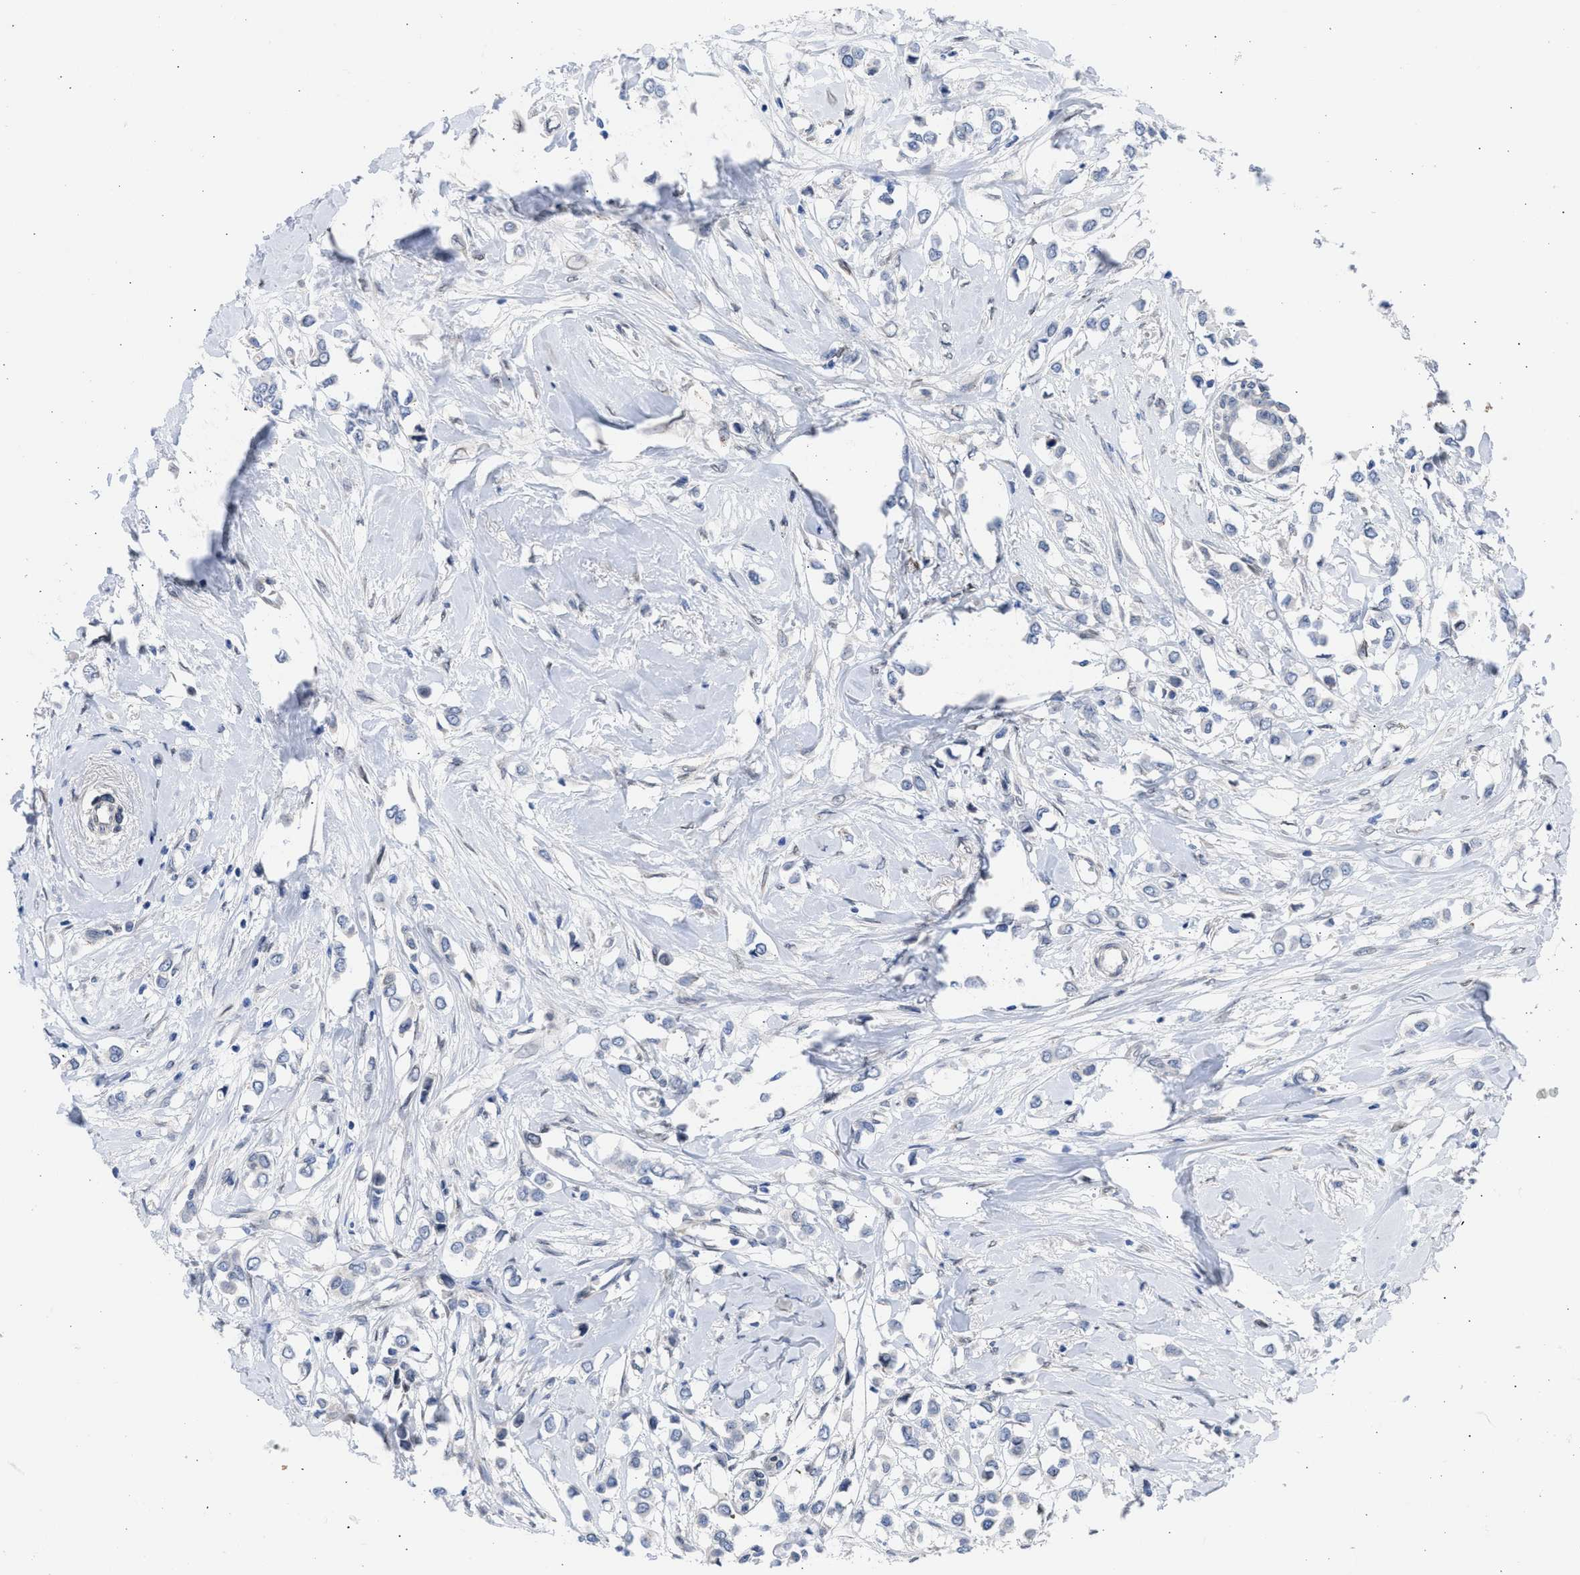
{"staining": {"intensity": "negative", "quantity": "none", "location": "none"}, "tissue": "breast cancer", "cell_type": "Tumor cells", "image_type": "cancer", "snomed": [{"axis": "morphology", "description": "Lobular carcinoma"}, {"axis": "topography", "description": "Breast"}], "caption": "There is no significant positivity in tumor cells of breast cancer (lobular carcinoma).", "gene": "NUP35", "patient": {"sex": "female", "age": 51}}